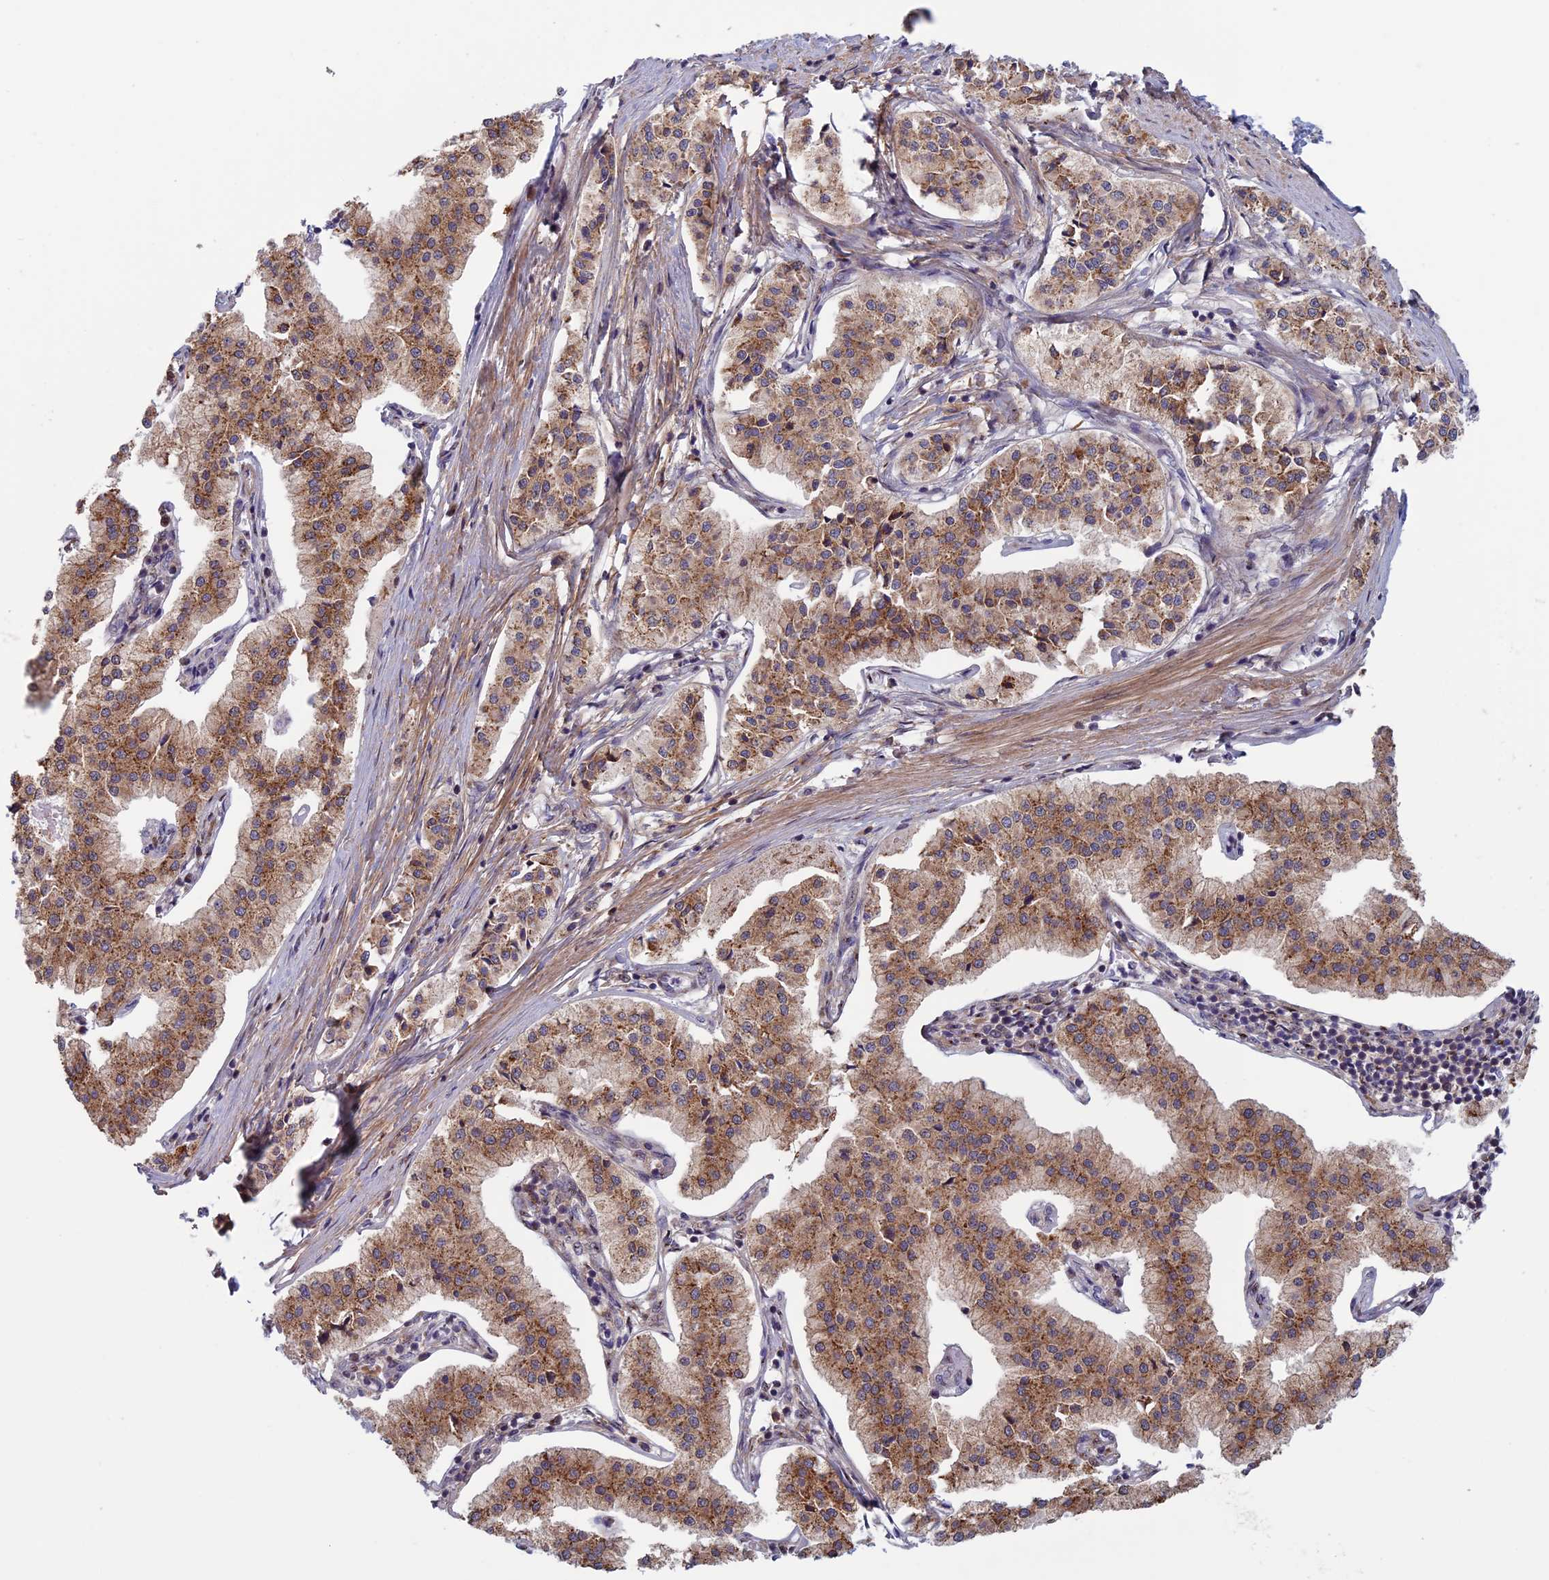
{"staining": {"intensity": "moderate", "quantity": ">75%", "location": "cytoplasmic/membranous"}, "tissue": "pancreatic cancer", "cell_type": "Tumor cells", "image_type": "cancer", "snomed": [{"axis": "morphology", "description": "Adenocarcinoma, NOS"}, {"axis": "topography", "description": "Pancreas"}], "caption": "Pancreatic cancer (adenocarcinoma) stained with a protein marker exhibits moderate staining in tumor cells.", "gene": "FADS1", "patient": {"sex": "female", "age": 50}}